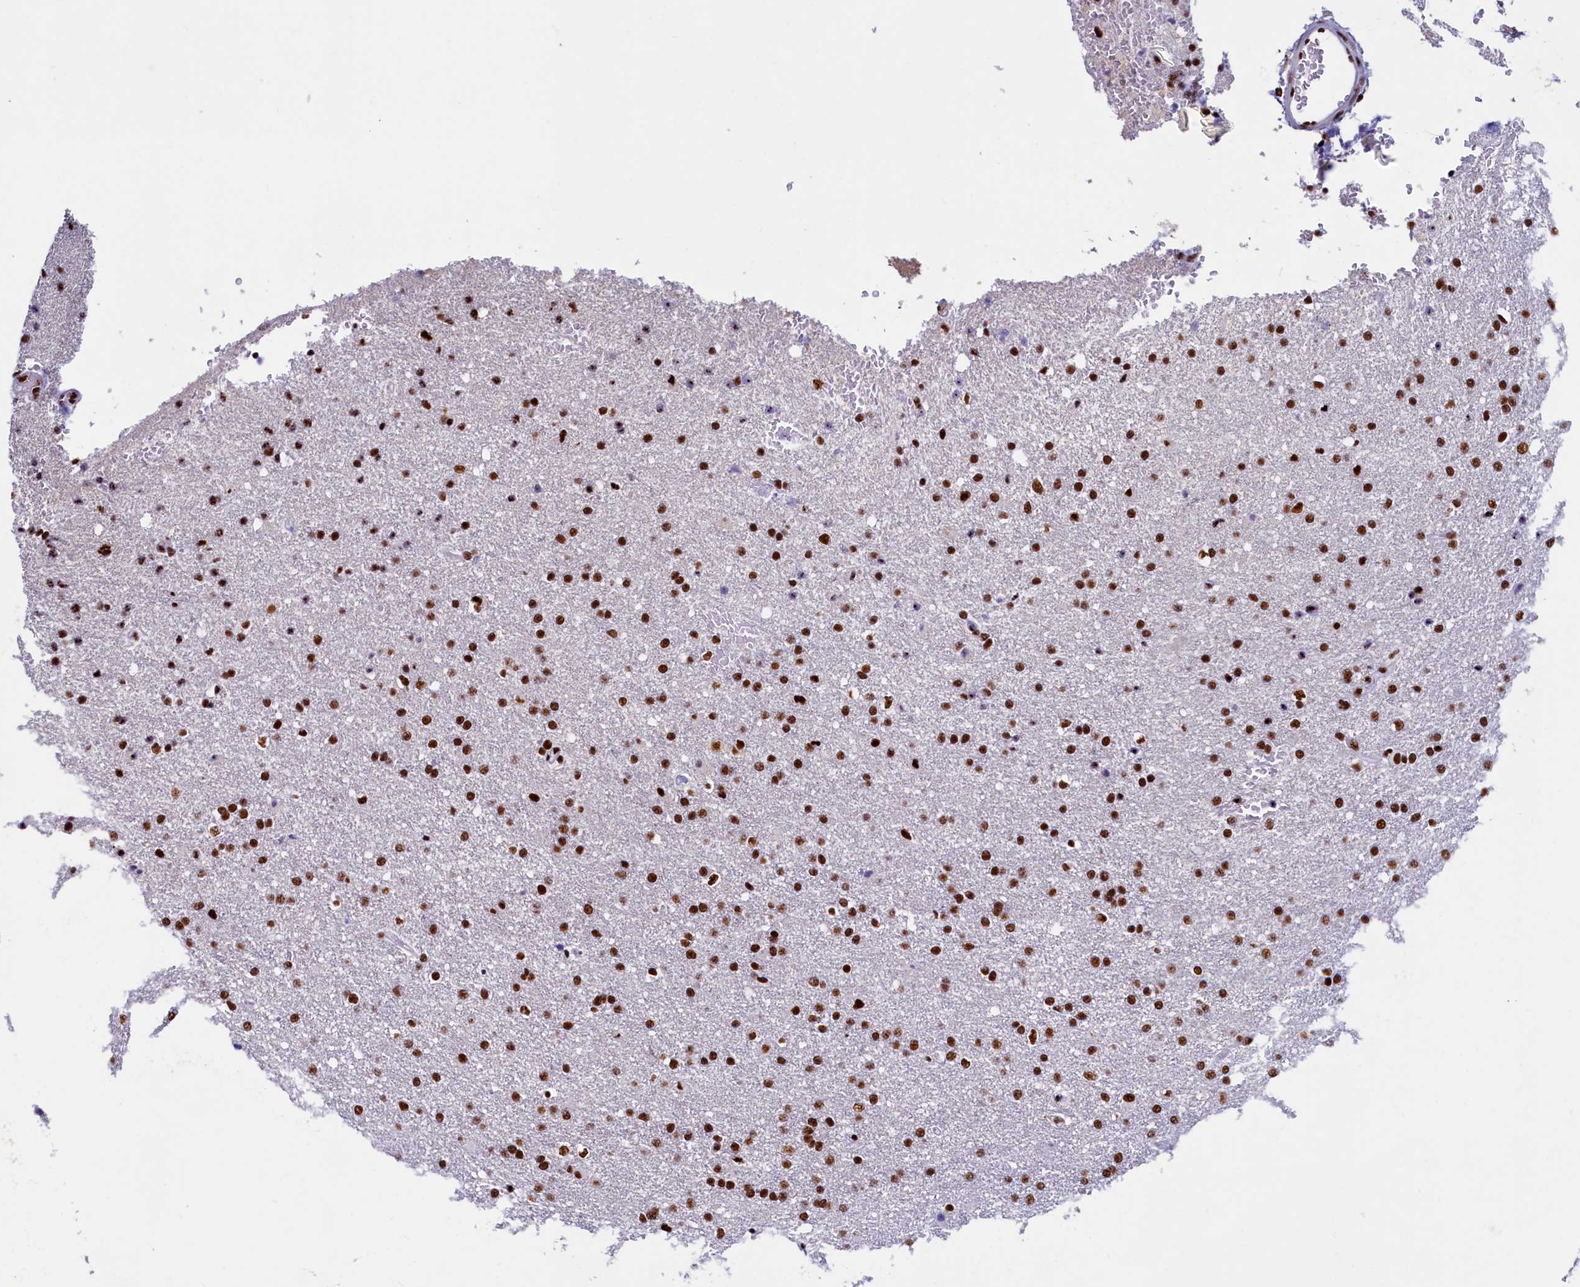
{"staining": {"intensity": "strong", "quantity": ">75%", "location": "nuclear"}, "tissue": "glioma", "cell_type": "Tumor cells", "image_type": "cancer", "snomed": [{"axis": "morphology", "description": "Glioma, malignant, High grade"}, {"axis": "topography", "description": "Brain"}], "caption": "Glioma was stained to show a protein in brown. There is high levels of strong nuclear staining in about >75% of tumor cells. (brown staining indicates protein expression, while blue staining denotes nuclei).", "gene": "SRRM2", "patient": {"sex": "male", "age": 72}}